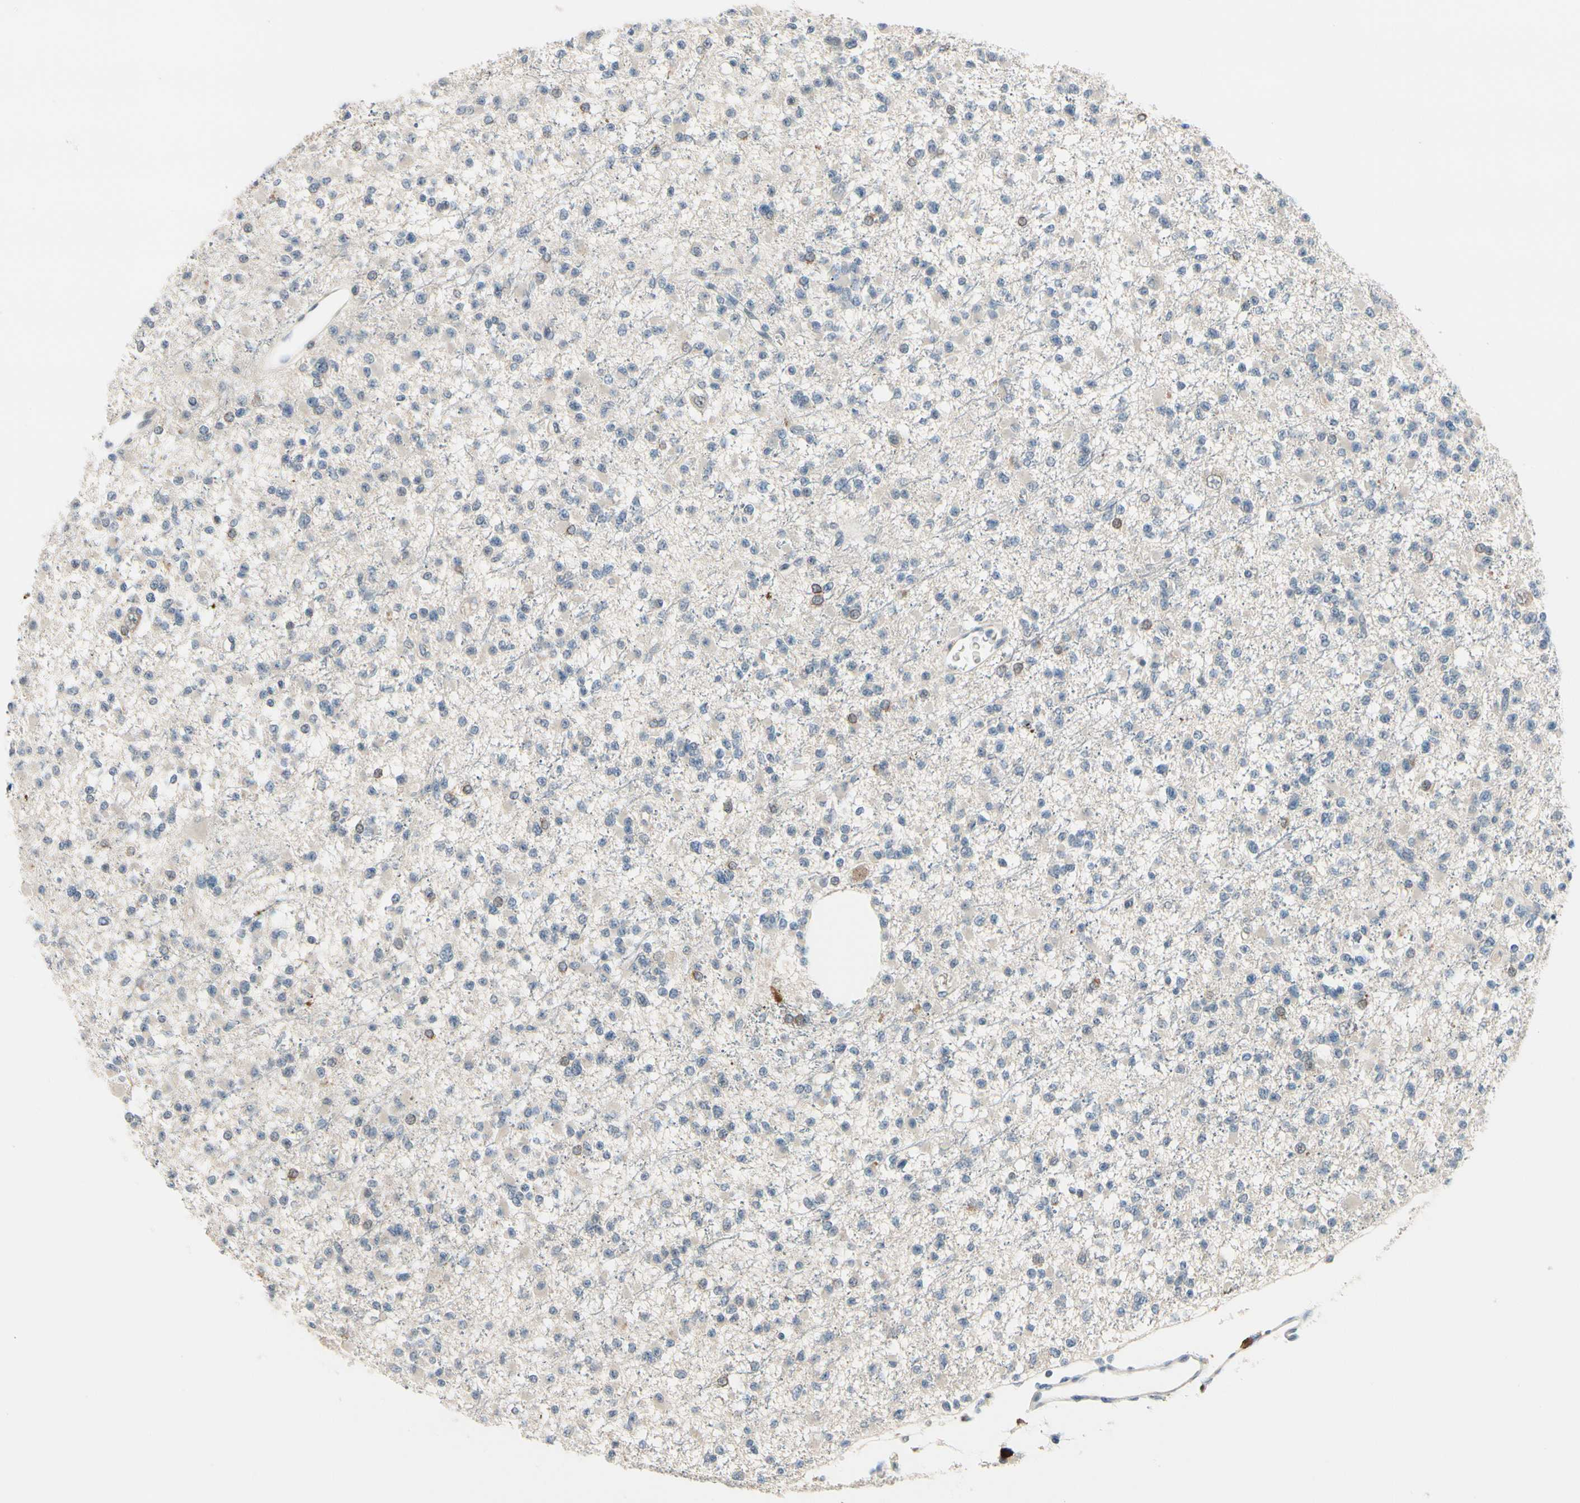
{"staining": {"intensity": "negative", "quantity": "none", "location": "none"}, "tissue": "glioma", "cell_type": "Tumor cells", "image_type": "cancer", "snomed": [{"axis": "morphology", "description": "Glioma, malignant, Low grade"}, {"axis": "topography", "description": "Brain"}], "caption": "There is no significant positivity in tumor cells of malignant glioma (low-grade).", "gene": "SLC27A6", "patient": {"sex": "female", "age": 22}}